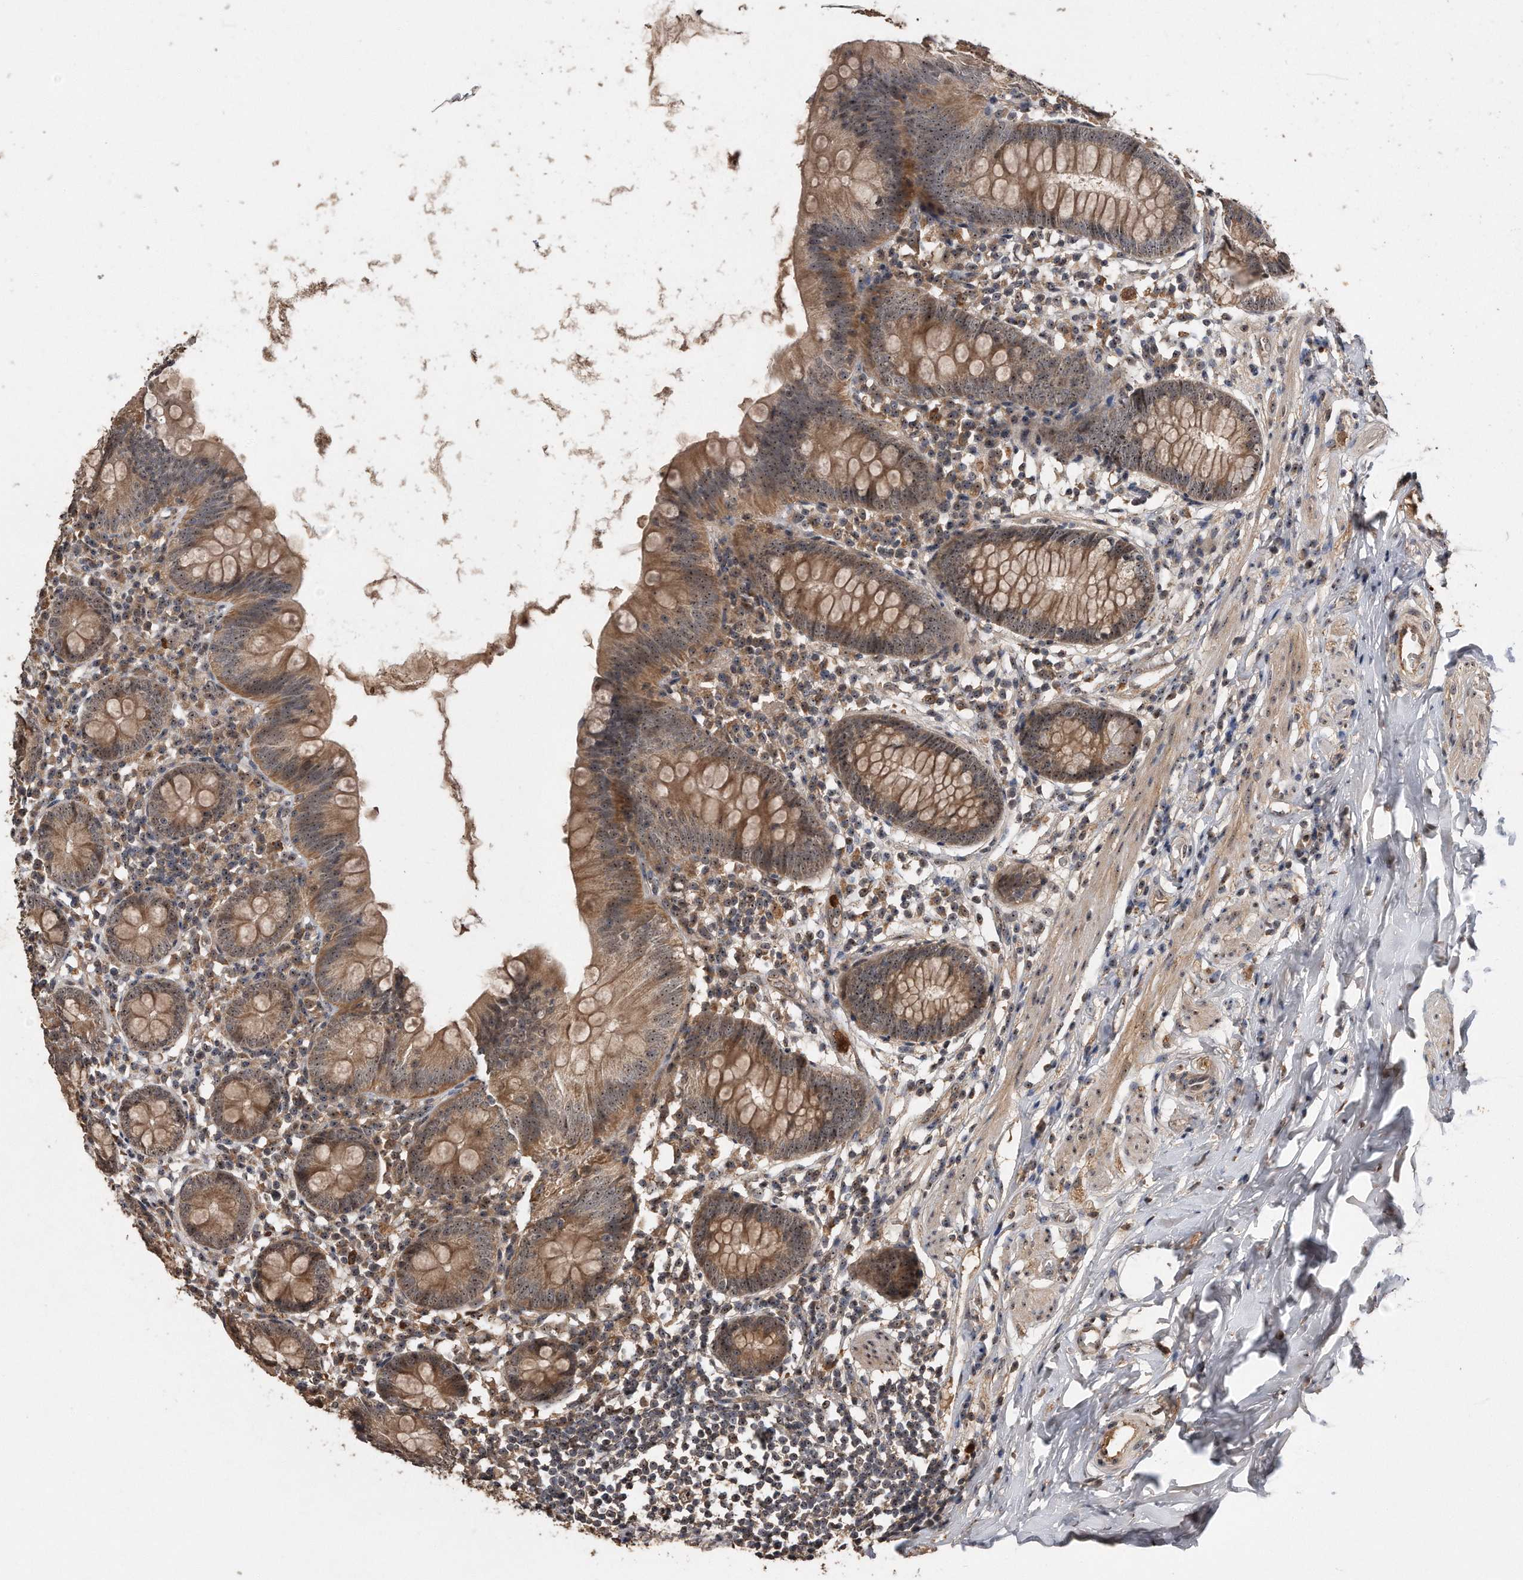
{"staining": {"intensity": "moderate", "quantity": ">75%", "location": "cytoplasmic/membranous,nuclear"}, "tissue": "appendix", "cell_type": "Glandular cells", "image_type": "normal", "snomed": [{"axis": "morphology", "description": "Normal tissue, NOS"}, {"axis": "topography", "description": "Appendix"}], "caption": "Appendix stained with immunohistochemistry (IHC) displays moderate cytoplasmic/membranous,nuclear staining in about >75% of glandular cells.", "gene": "PELO", "patient": {"sex": "female", "age": 62}}